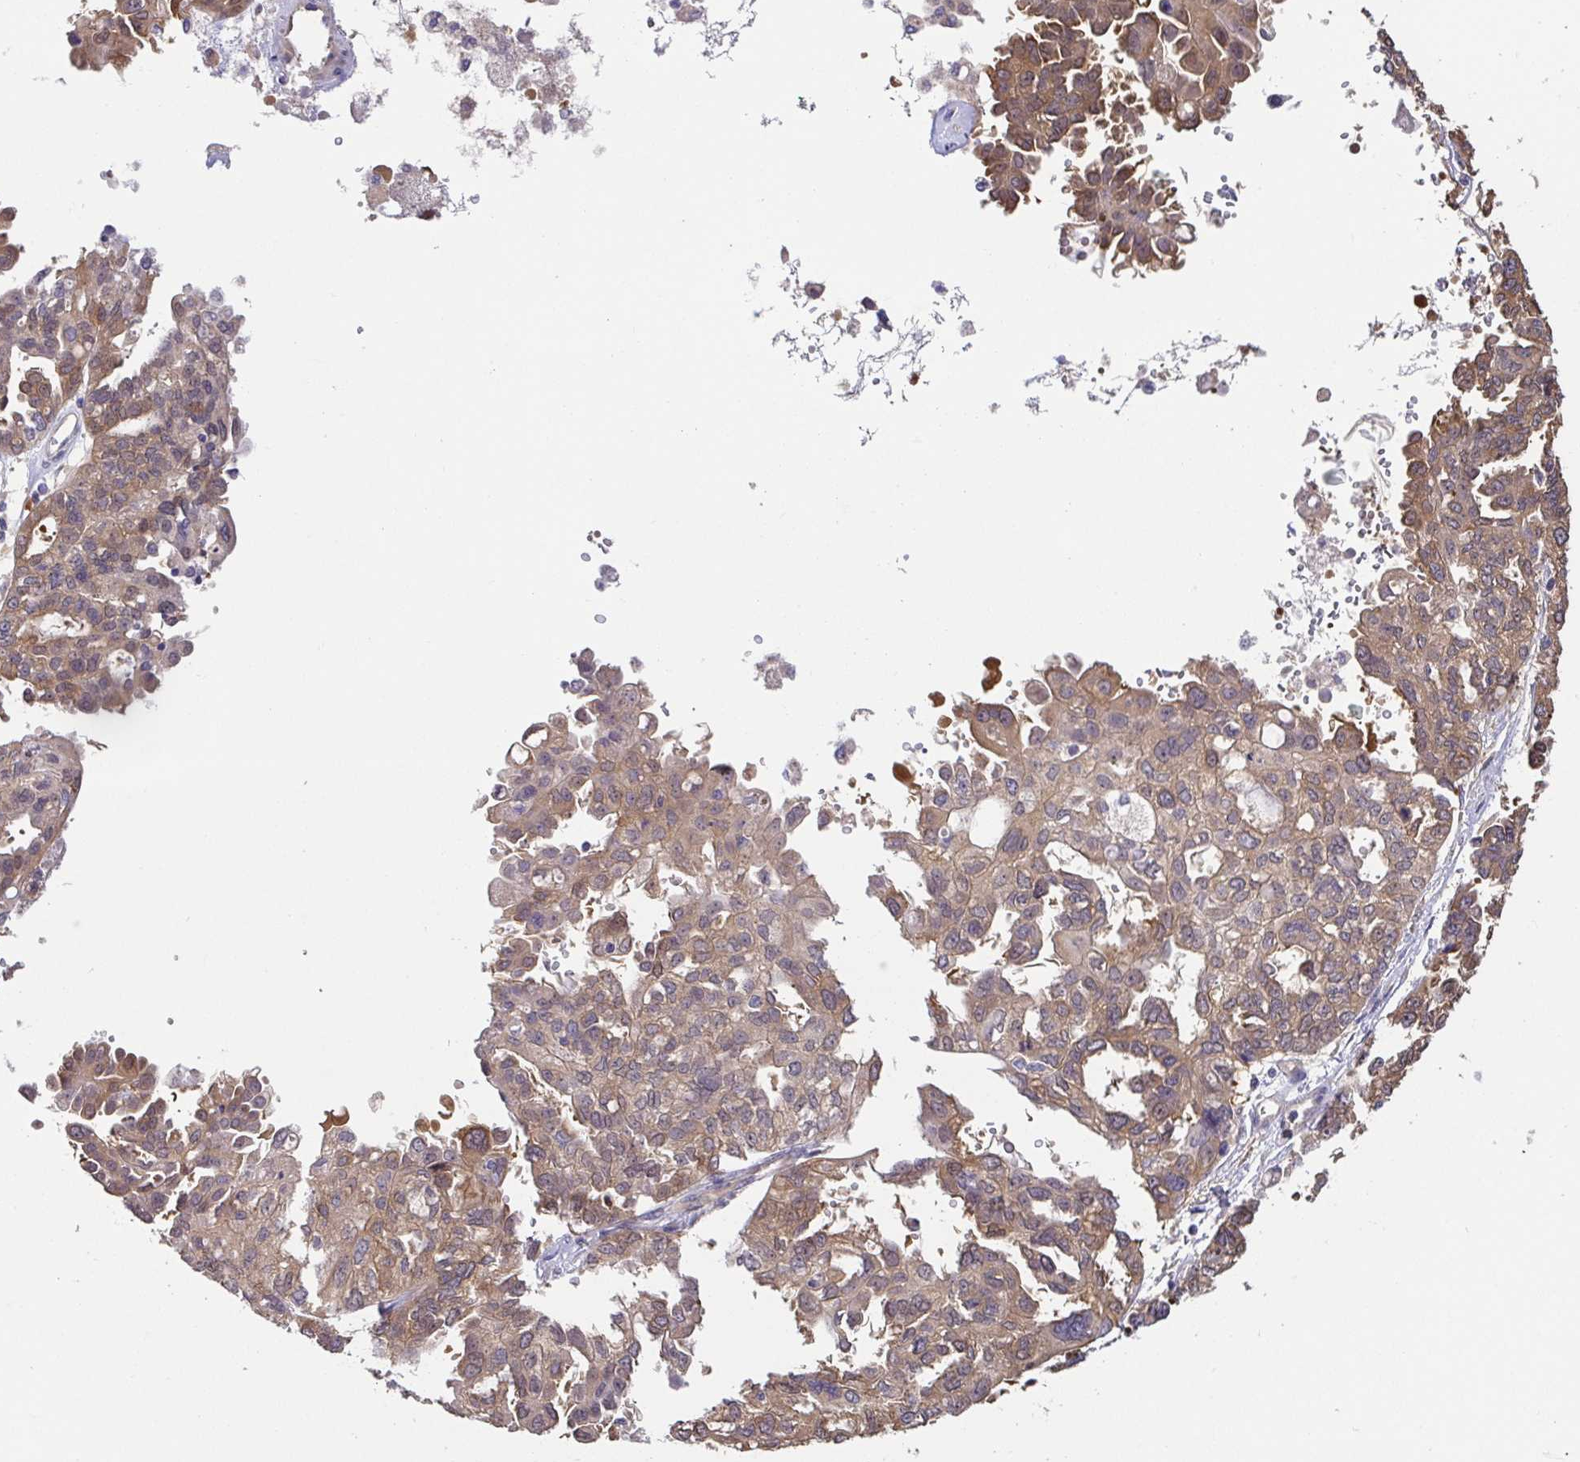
{"staining": {"intensity": "moderate", "quantity": ">75%", "location": "cytoplasmic/membranous"}, "tissue": "ovarian cancer", "cell_type": "Tumor cells", "image_type": "cancer", "snomed": [{"axis": "morphology", "description": "Cystadenocarcinoma, serous, NOS"}, {"axis": "topography", "description": "Ovary"}], "caption": "Brown immunohistochemical staining in human ovarian serous cystadenocarcinoma demonstrates moderate cytoplasmic/membranous expression in about >75% of tumor cells.", "gene": "EIF3D", "patient": {"sex": "female", "age": 53}}